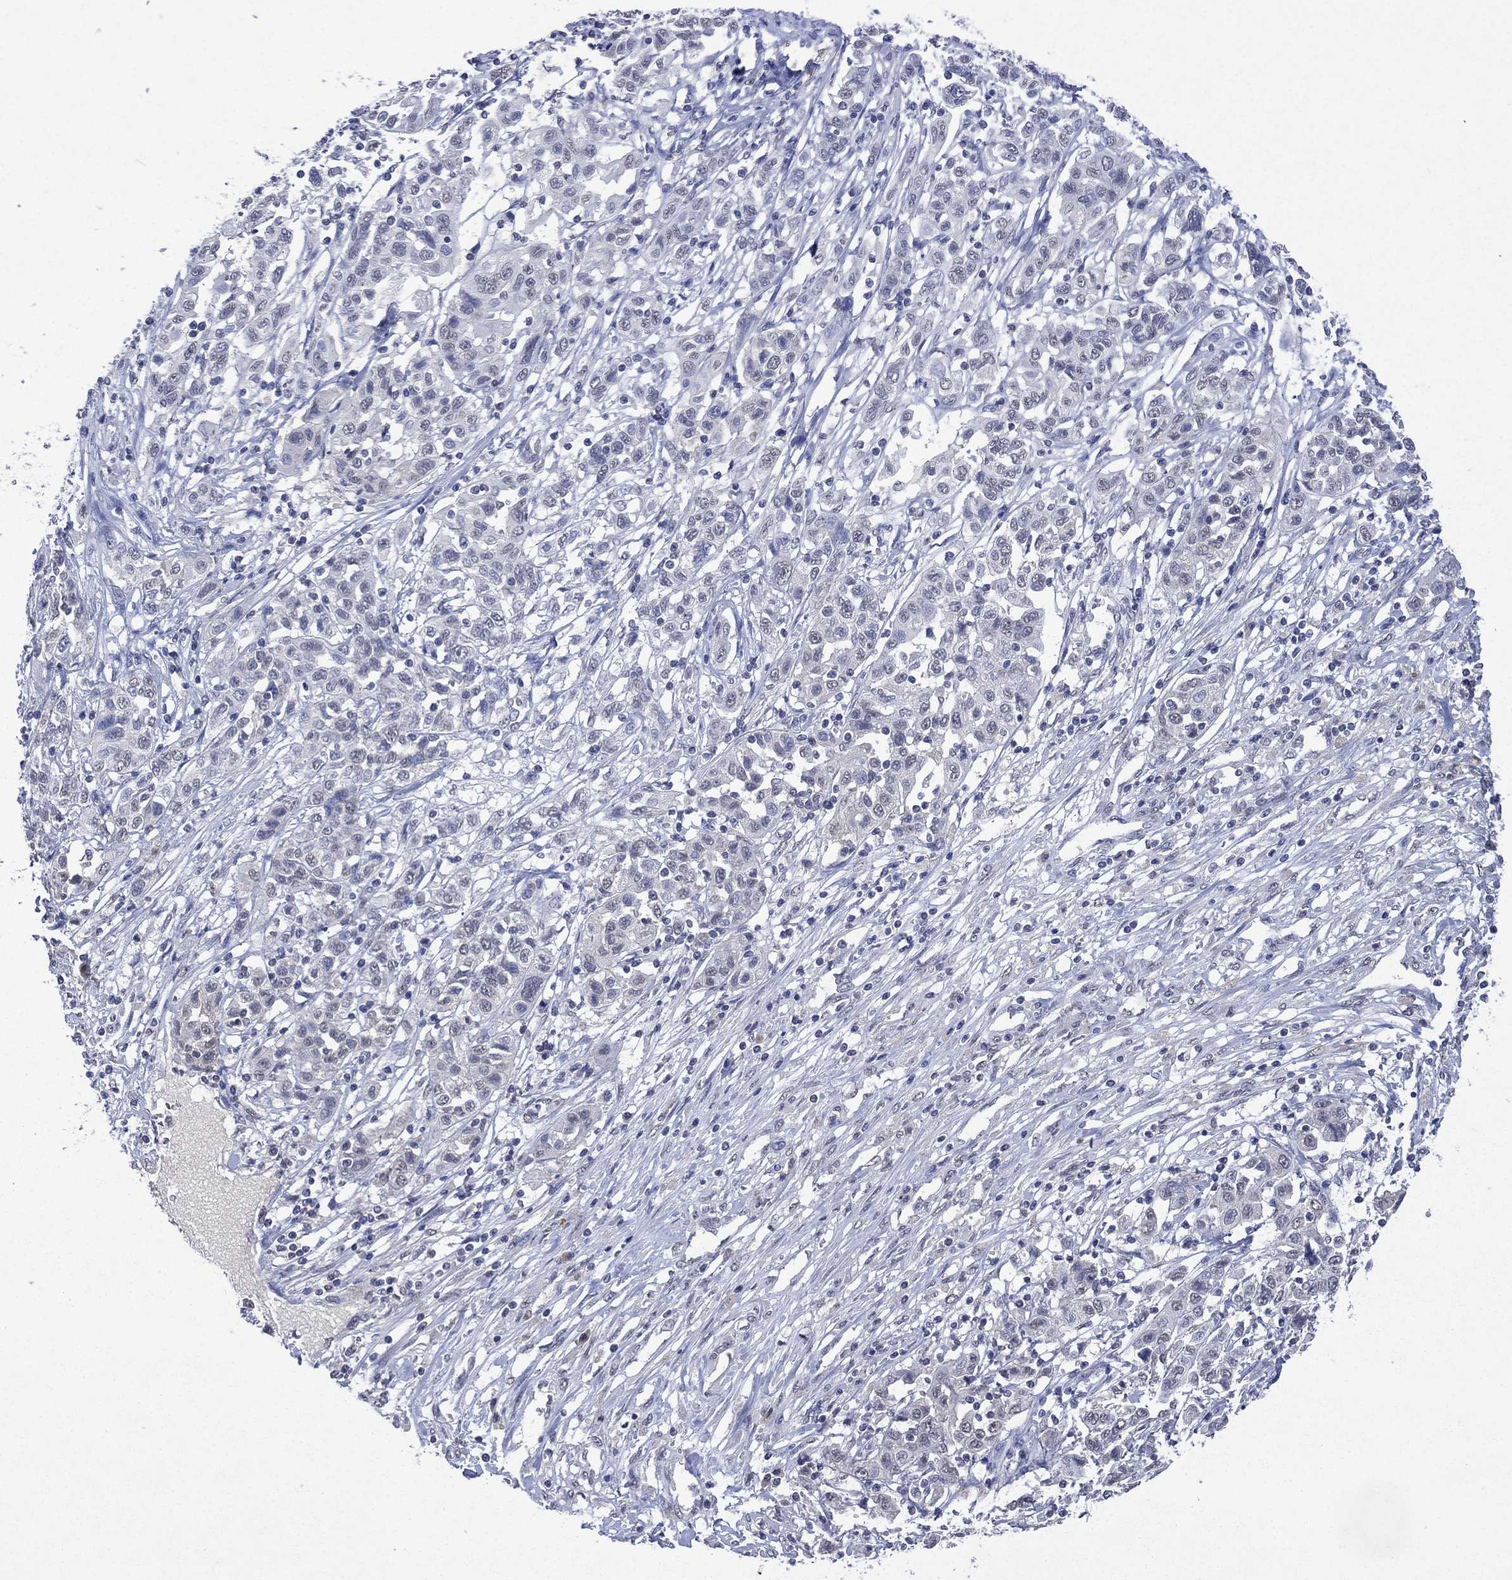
{"staining": {"intensity": "negative", "quantity": "none", "location": "none"}, "tissue": "liver cancer", "cell_type": "Tumor cells", "image_type": "cancer", "snomed": [{"axis": "morphology", "description": "Adenocarcinoma, NOS"}, {"axis": "morphology", "description": "Cholangiocarcinoma"}, {"axis": "topography", "description": "Liver"}], "caption": "Adenocarcinoma (liver) was stained to show a protein in brown. There is no significant positivity in tumor cells.", "gene": "ASB10", "patient": {"sex": "male", "age": 64}}